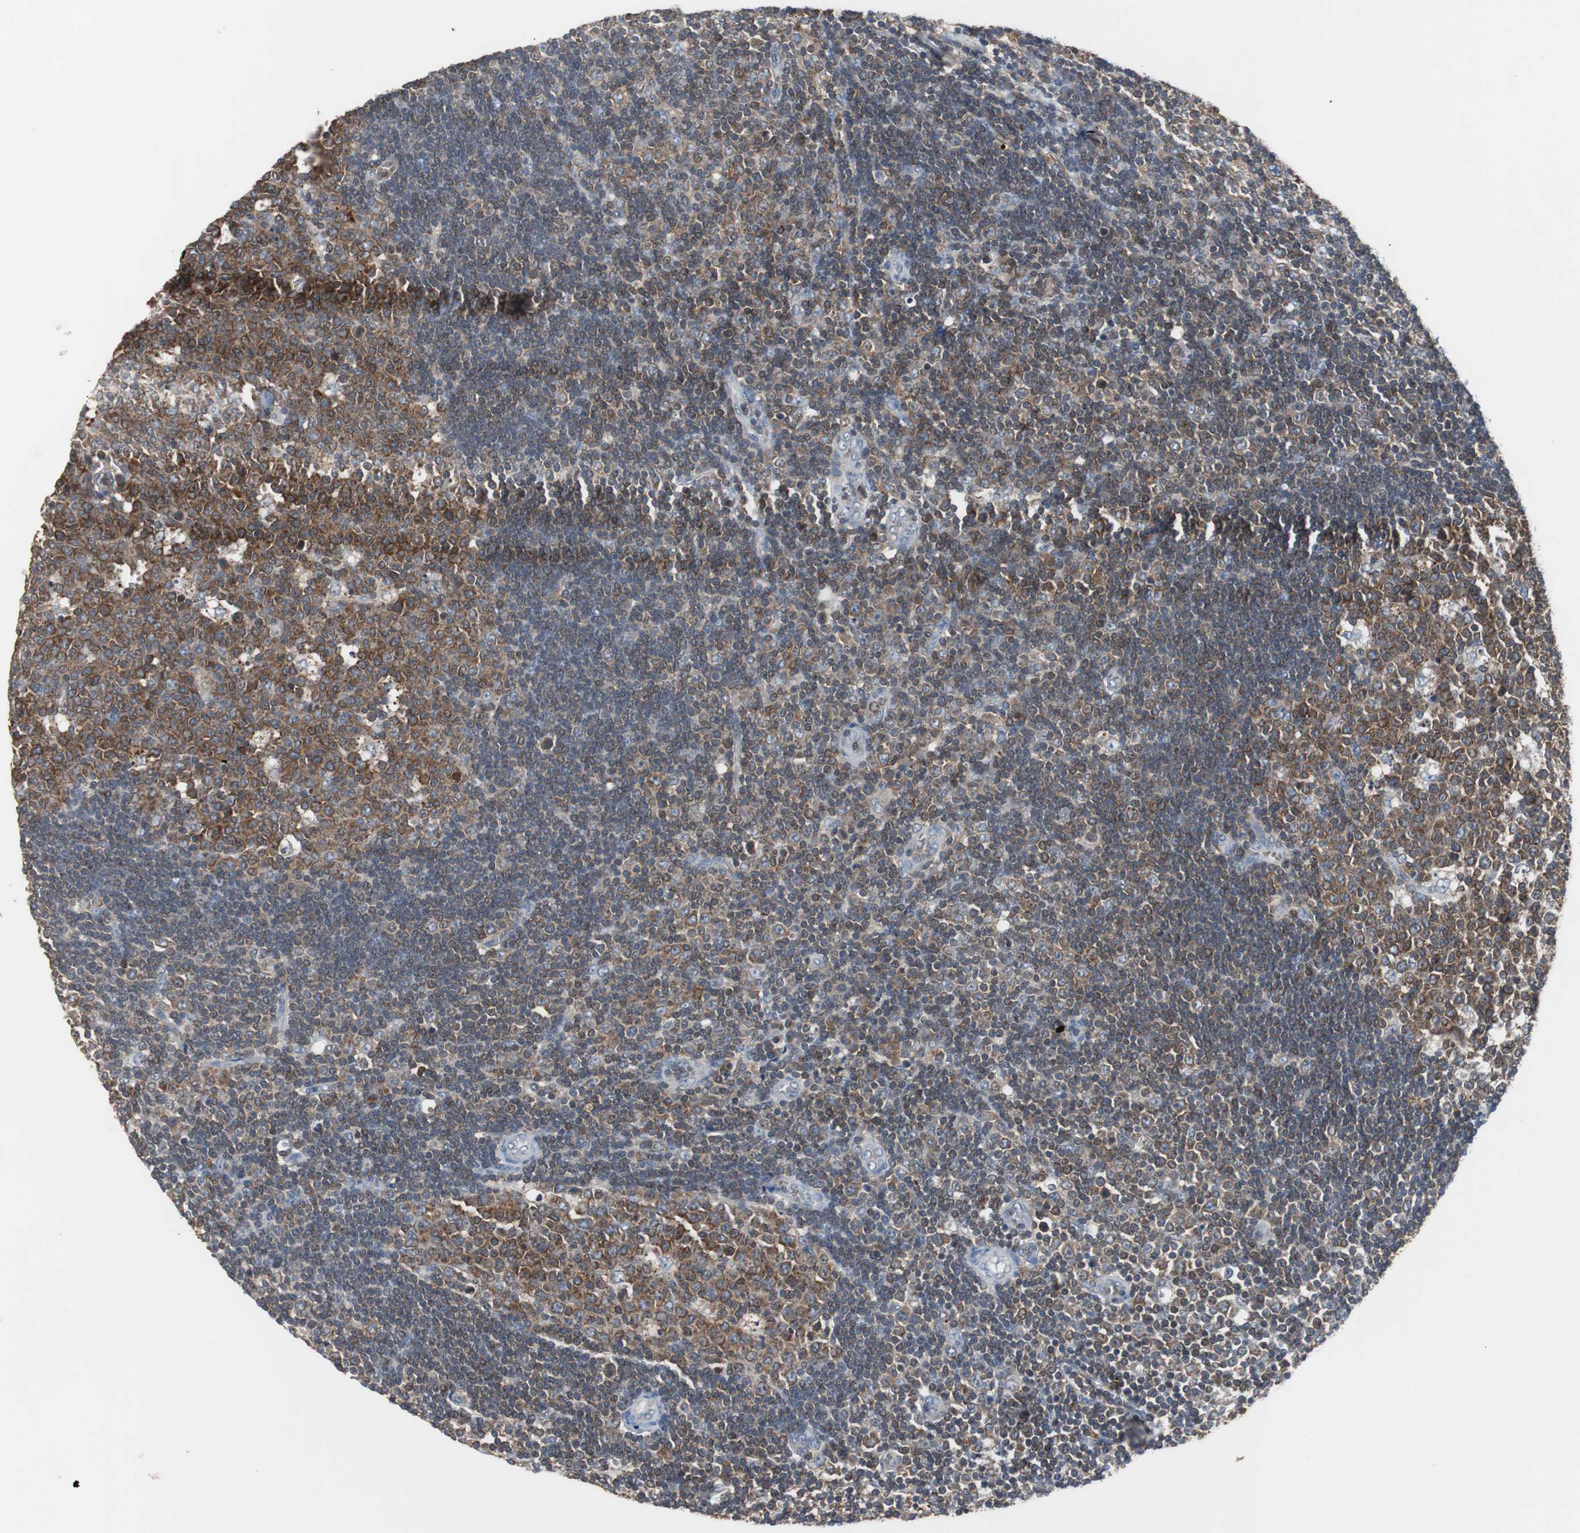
{"staining": {"intensity": "strong", "quantity": ">75%", "location": "cytoplasmic/membranous"}, "tissue": "lymph node", "cell_type": "Germinal center cells", "image_type": "normal", "snomed": [{"axis": "morphology", "description": "Normal tissue, NOS"}, {"axis": "topography", "description": "Lymph node"}, {"axis": "topography", "description": "Salivary gland"}], "caption": "A micrograph of lymph node stained for a protein shows strong cytoplasmic/membranous brown staining in germinal center cells. The protein of interest is shown in brown color, while the nuclei are stained blue.", "gene": "CALB2", "patient": {"sex": "male", "age": 8}}